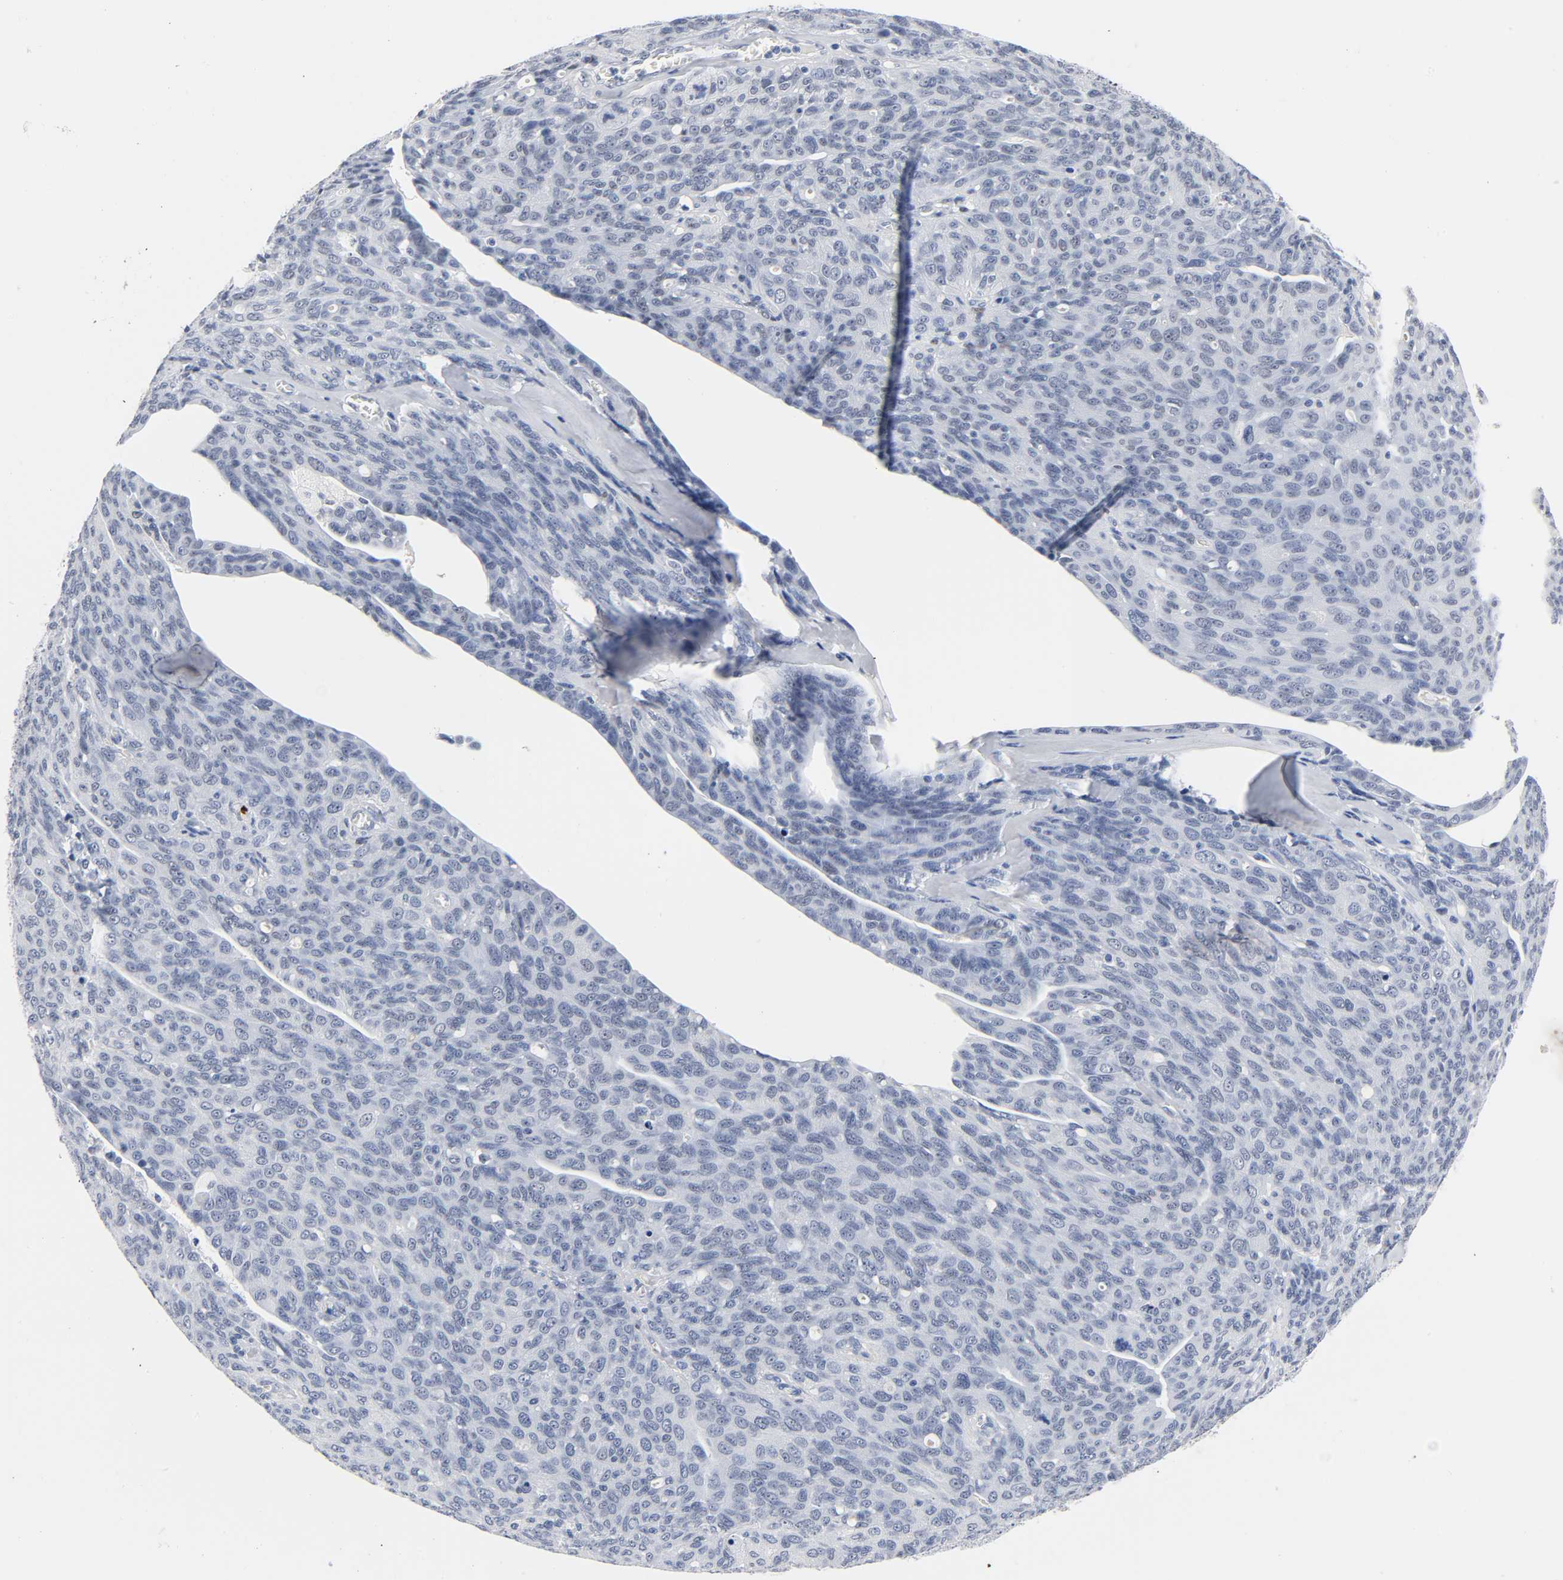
{"staining": {"intensity": "negative", "quantity": "none", "location": "none"}, "tissue": "ovarian cancer", "cell_type": "Tumor cells", "image_type": "cancer", "snomed": [{"axis": "morphology", "description": "Carcinoma, endometroid"}, {"axis": "topography", "description": "Ovary"}], "caption": "Tumor cells are negative for brown protein staining in ovarian cancer.", "gene": "NAB2", "patient": {"sex": "female", "age": 60}}